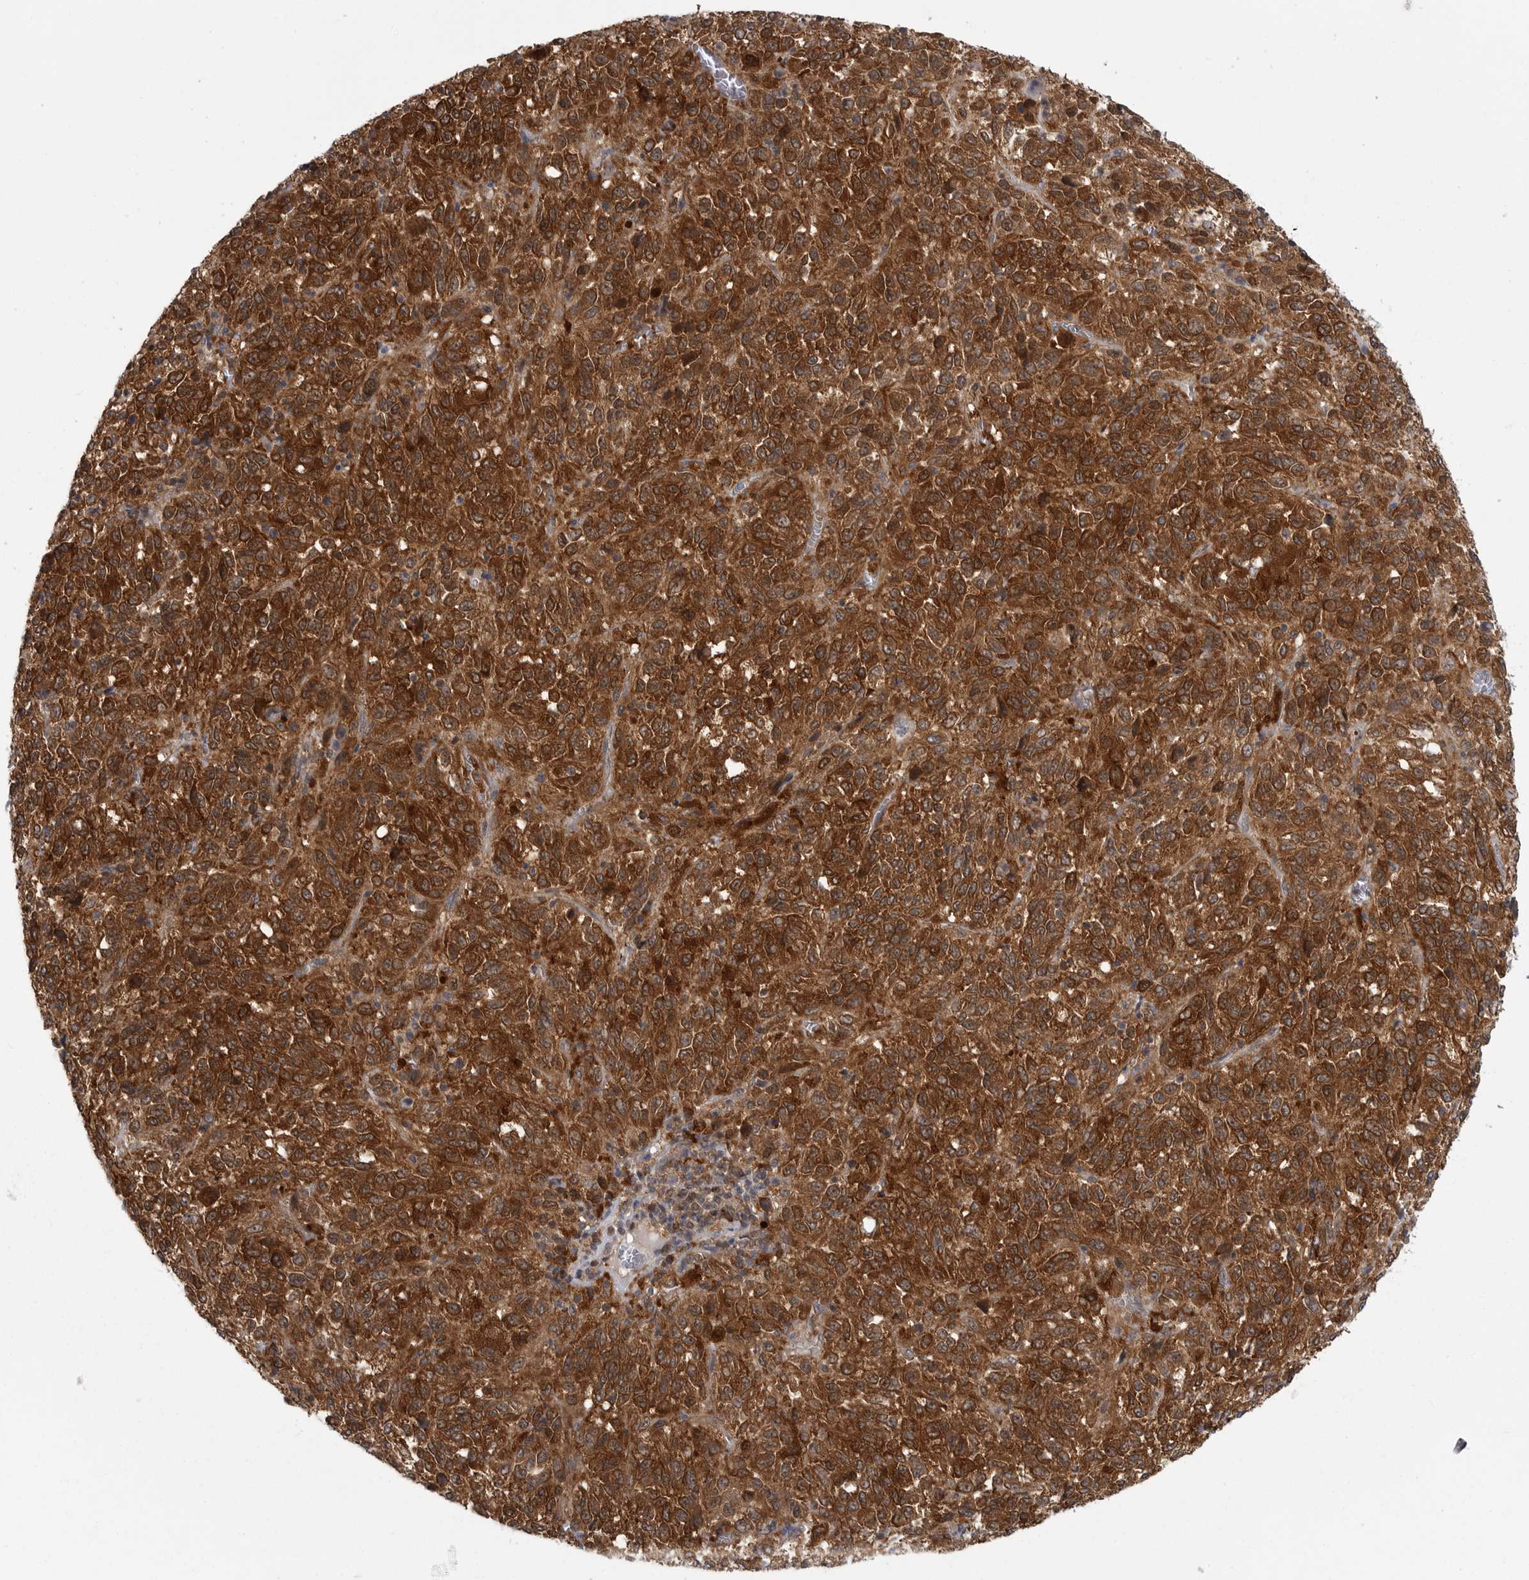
{"staining": {"intensity": "strong", "quantity": ">75%", "location": "cytoplasmic/membranous"}, "tissue": "melanoma", "cell_type": "Tumor cells", "image_type": "cancer", "snomed": [{"axis": "morphology", "description": "Malignant melanoma, Metastatic site"}, {"axis": "topography", "description": "Lung"}], "caption": "Immunohistochemical staining of malignant melanoma (metastatic site) exhibits high levels of strong cytoplasmic/membranous protein expression in about >75% of tumor cells.", "gene": "CACYBP", "patient": {"sex": "male", "age": 64}}